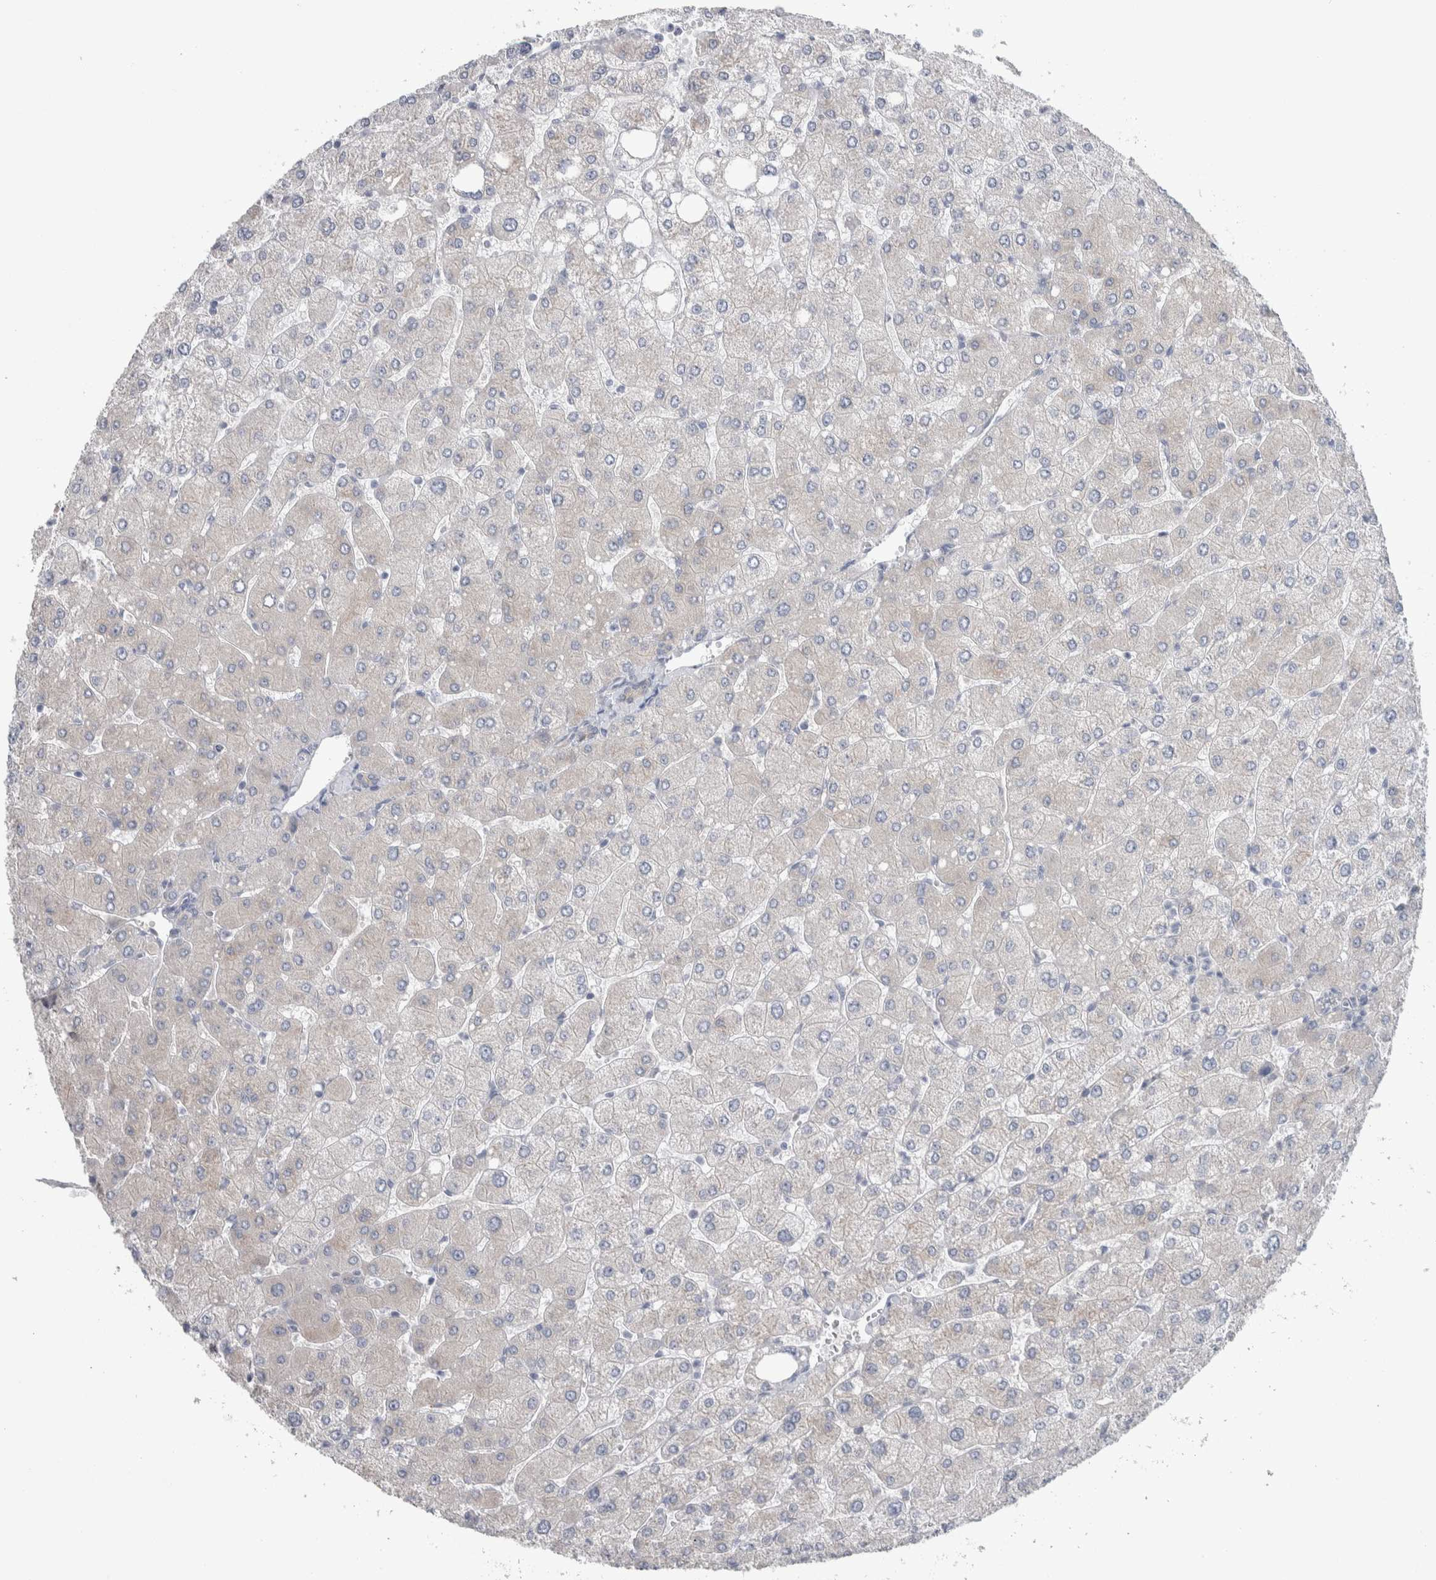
{"staining": {"intensity": "weak", "quantity": "<25%", "location": "cytoplasmic/membranous"}, "tissue": "liver", "cell_type": "Cholangiocytes", "image_type": "normal", "snomed": [{"axis": "morphology", "description": "Normal tissue, NOS"}, {"axis": "topography", "description": "Liver"}], "caption": "High power microscopy image of an IHC micrograph of normal liver, revealing no significant expression in cholangiocytes.", "gene": "GPHN", "patient": {"sex": "male", "age": 55}}